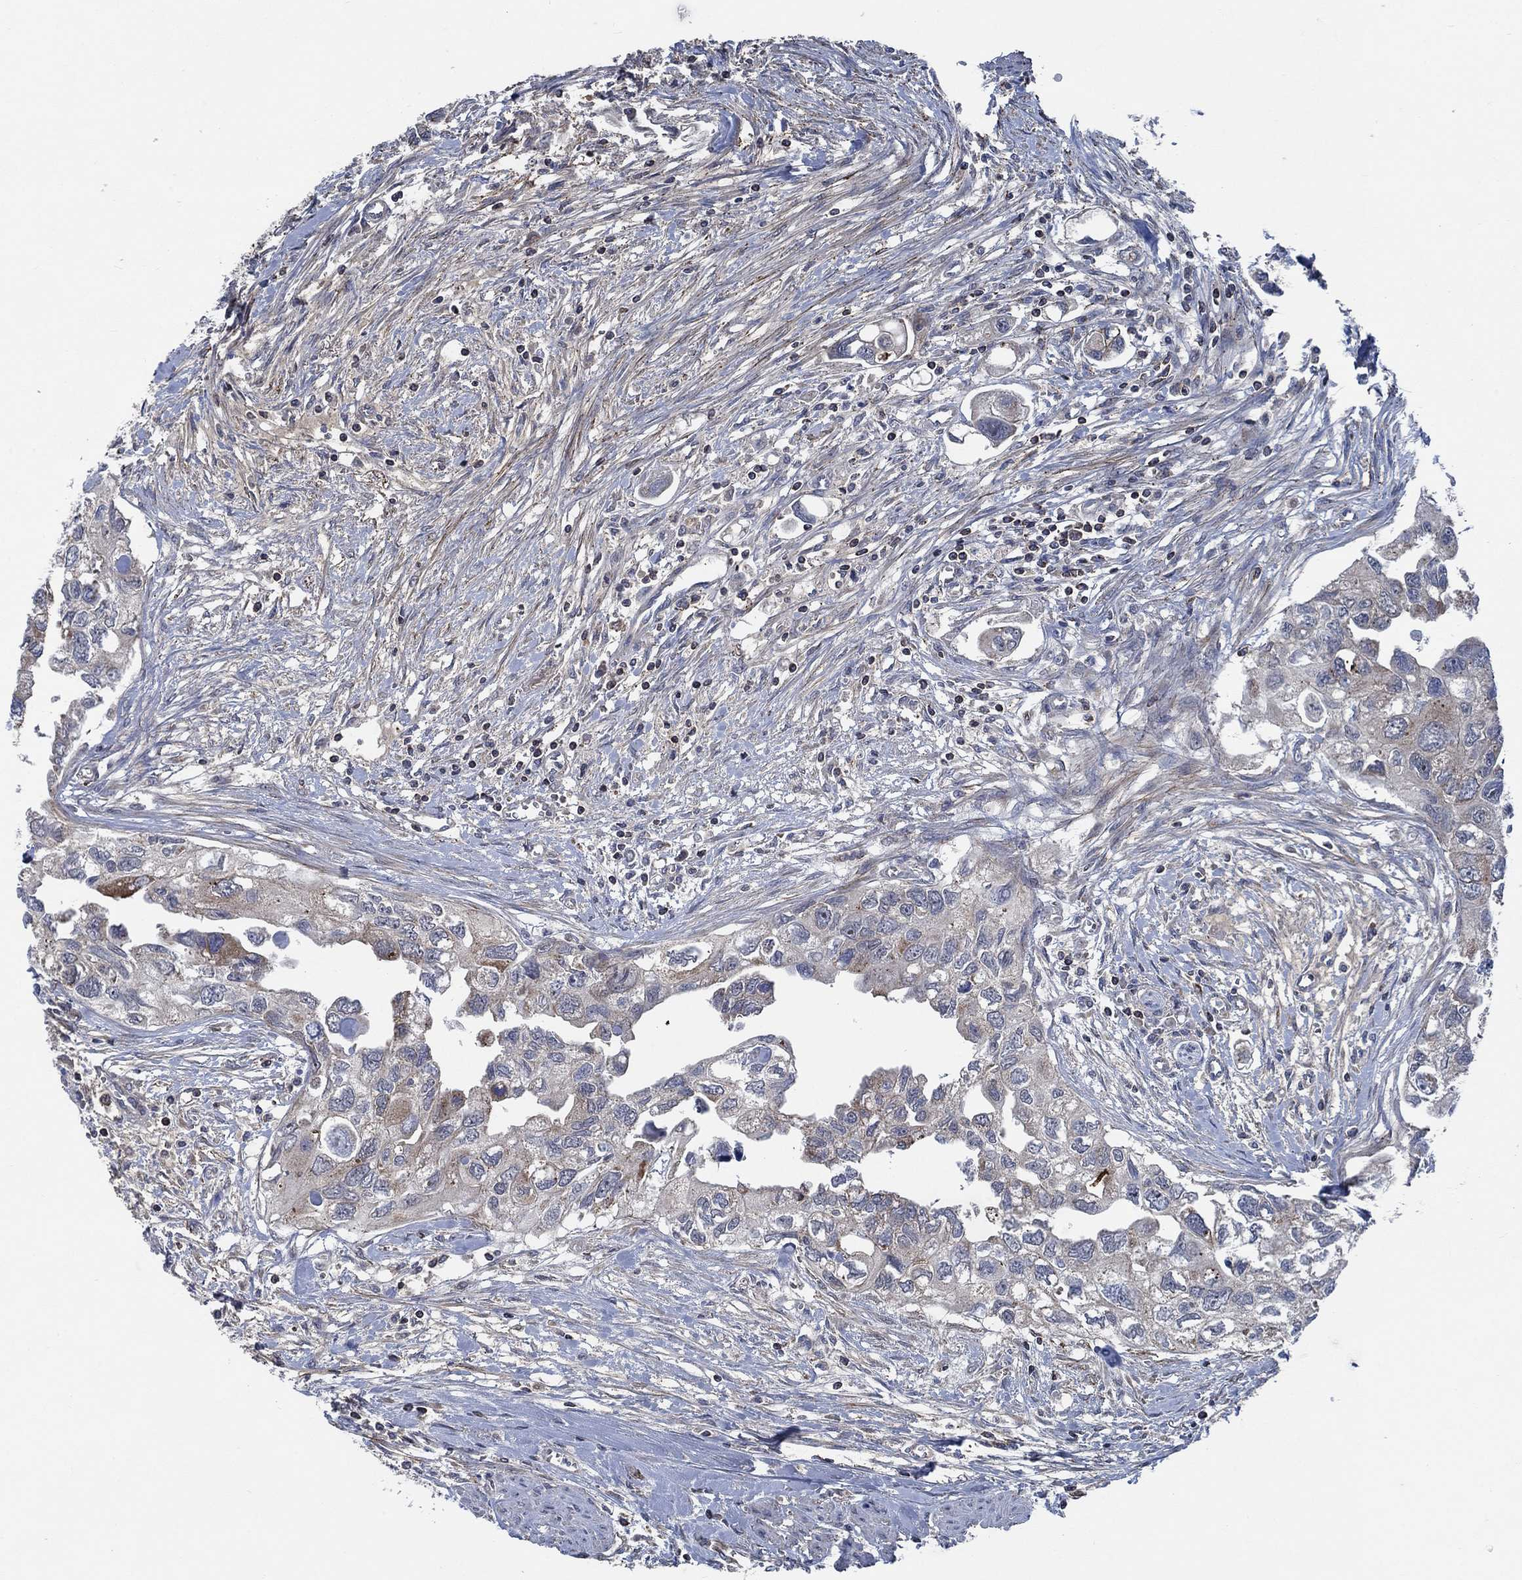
{"staining": {"intensity": "weak", "quantity": "25%-75%", "location": "cytoplasmic/membranous"}, "tissue": "urothelial cancer", "cell_type": "Tumor cells", "image_type": "cancer", "snomed": [{"axis": "morphology", "description": "Urothelial carcinoma, High grade"}, {"axis": "topography", "description": "Urinary bladder"}], "caption": "A histopathology image showing weak cytoplasmic/membranous expression in about 25%-75% of tumor cells in high-grade urothelial carcinoma, as visualized by brown immunohistochemical staining.", "gene": "STXBP6", "patient": {"sex": "male", "age": 59}}